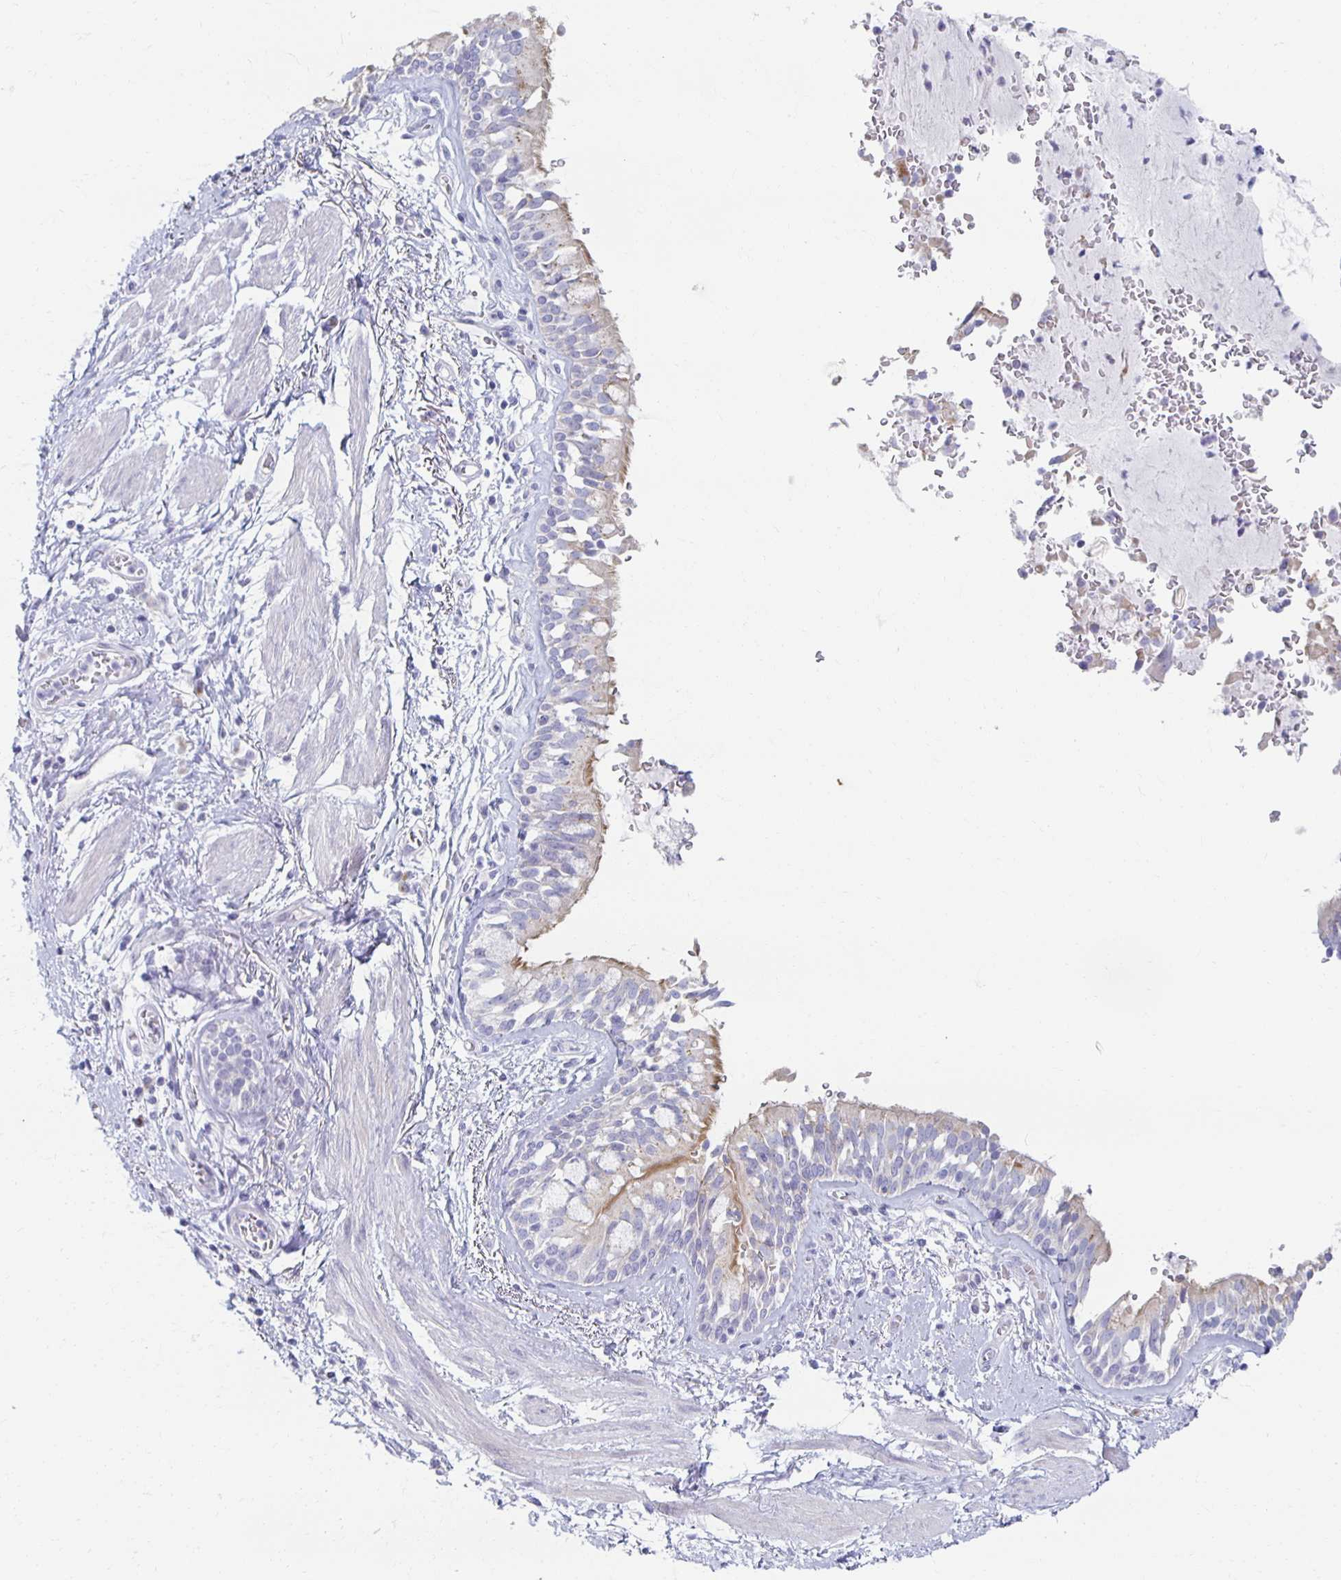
{"staining": {"intensity": "negative", "quantity": "none", "location": "none"}, "tissue": "adipose tissue", "cell_type": "Adipocytes", "image_type": "normal", "snomed": [{"axis": "morphology", "description": "Normal tissue, NOS"}, {"axis": "morphology", "description": "Degeneration, NOS"}, {"axis": "topography", "description": "Cartilage tissue"}, {"axis": "topography", "description": "Lung"}], "caption": "This micrograph is of normal adipose tissue stained with immunohistochemistry (IHC) to label a protein in brown with the nuclei are counter-stained blue. There is no positivity in adipocytes.", "gene": "TEX44", "patient": {"sex": "female", "age": 61}}